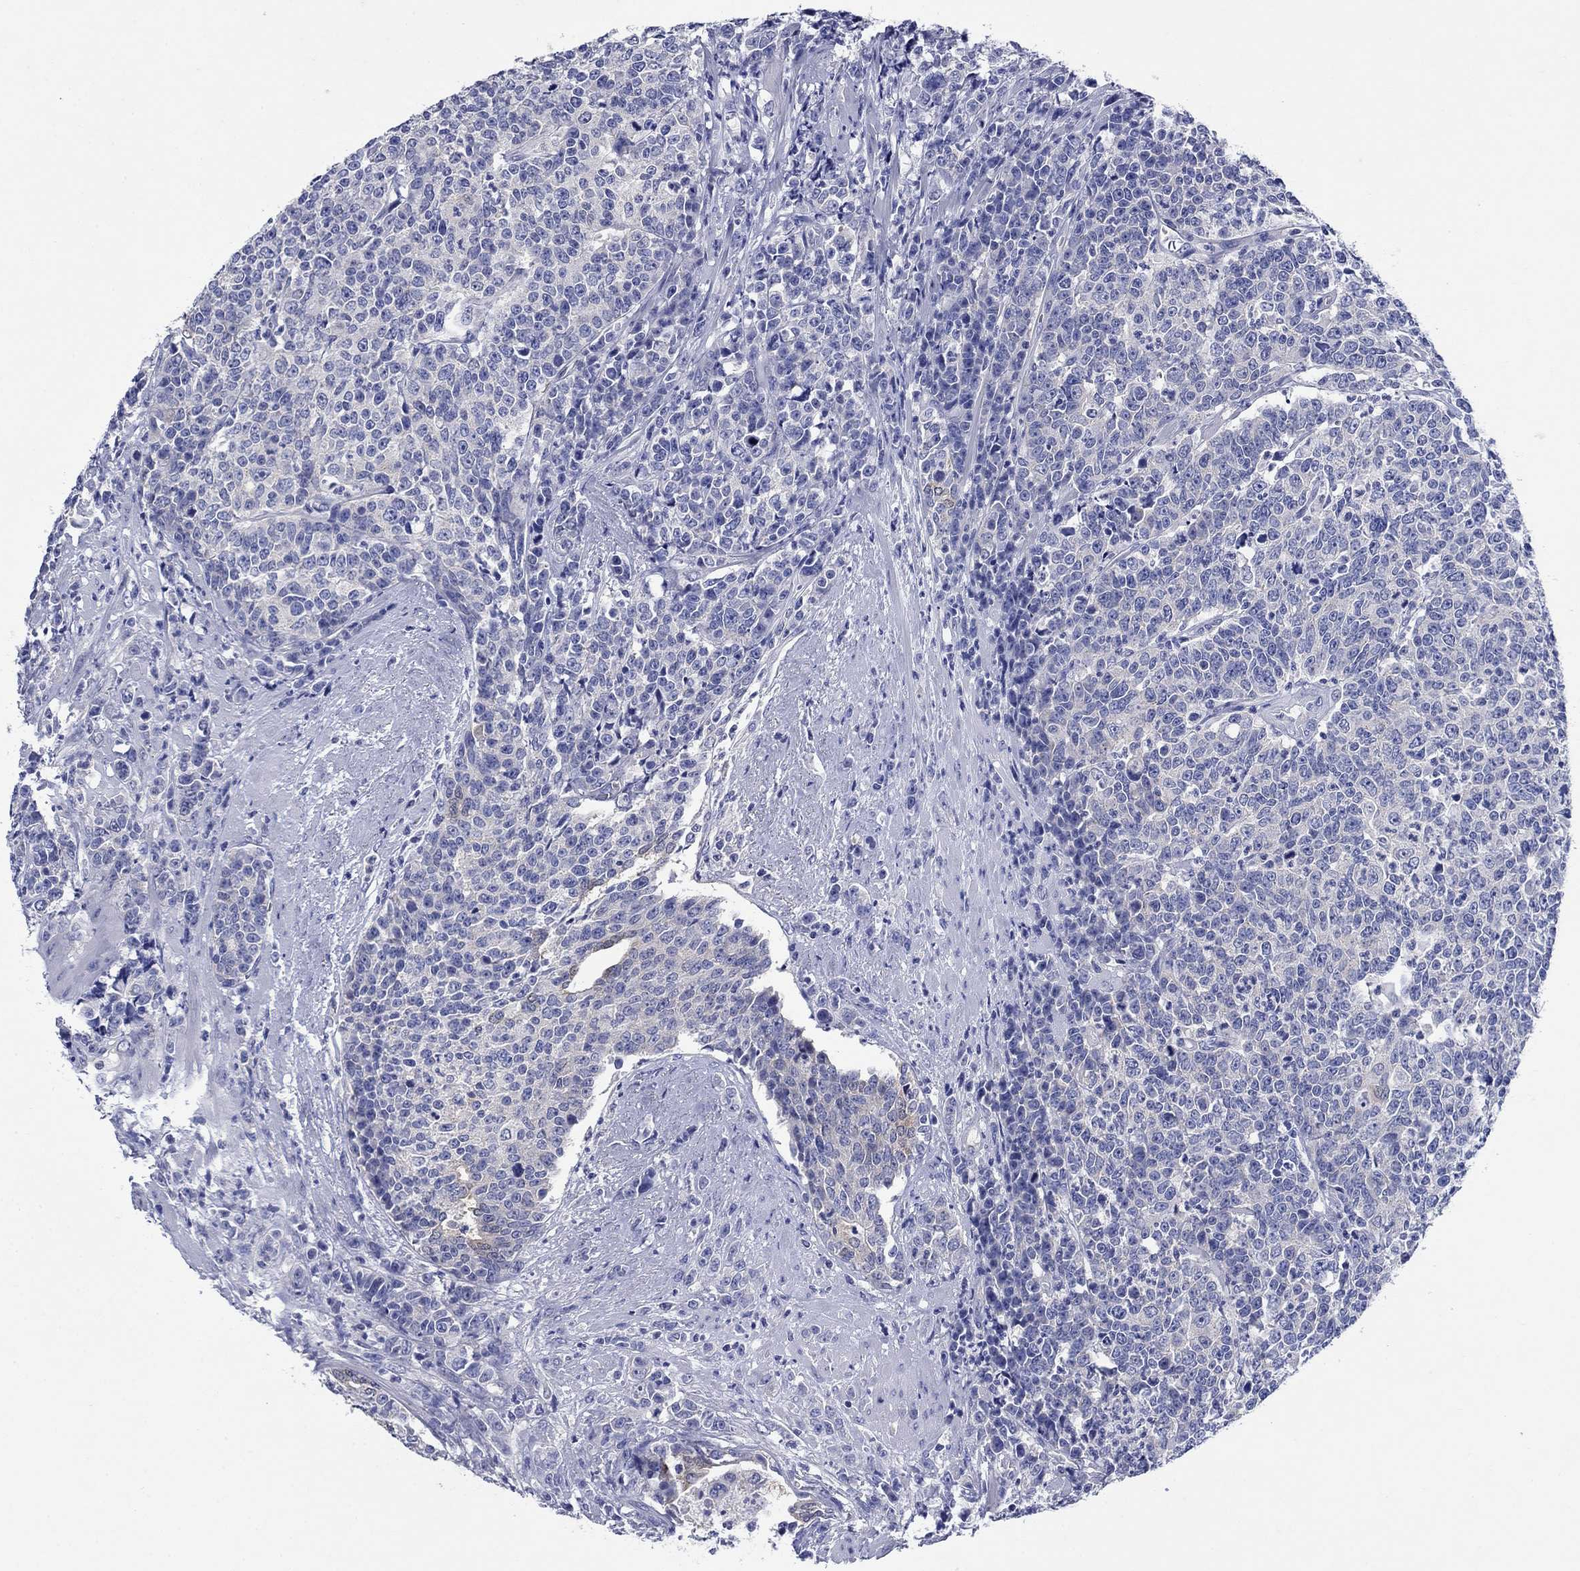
{"staining": {"intensity": "negative", "quantity": "none", "location": "none"}, "tissue": "prostate cancer", "cell_type": "Tumor cells", "image_type": "cancer", "snomed": [{"axis": "morphology", "description": "Adenocarcinoma, NOS"}, {"axis": "topography", "description": "Prostate"}], "caption": "Immunohistochemistry of prostate adenocarcinoma exhibits no expression in tumor cells. The staining was performed using DAB to visualize the protein expression in brown, while the nuclei were stained in blue with hematoxylin (Magnification: 20x).", "gene": "SULT2B1", "patient": {"sex": "male", "age": 67}}